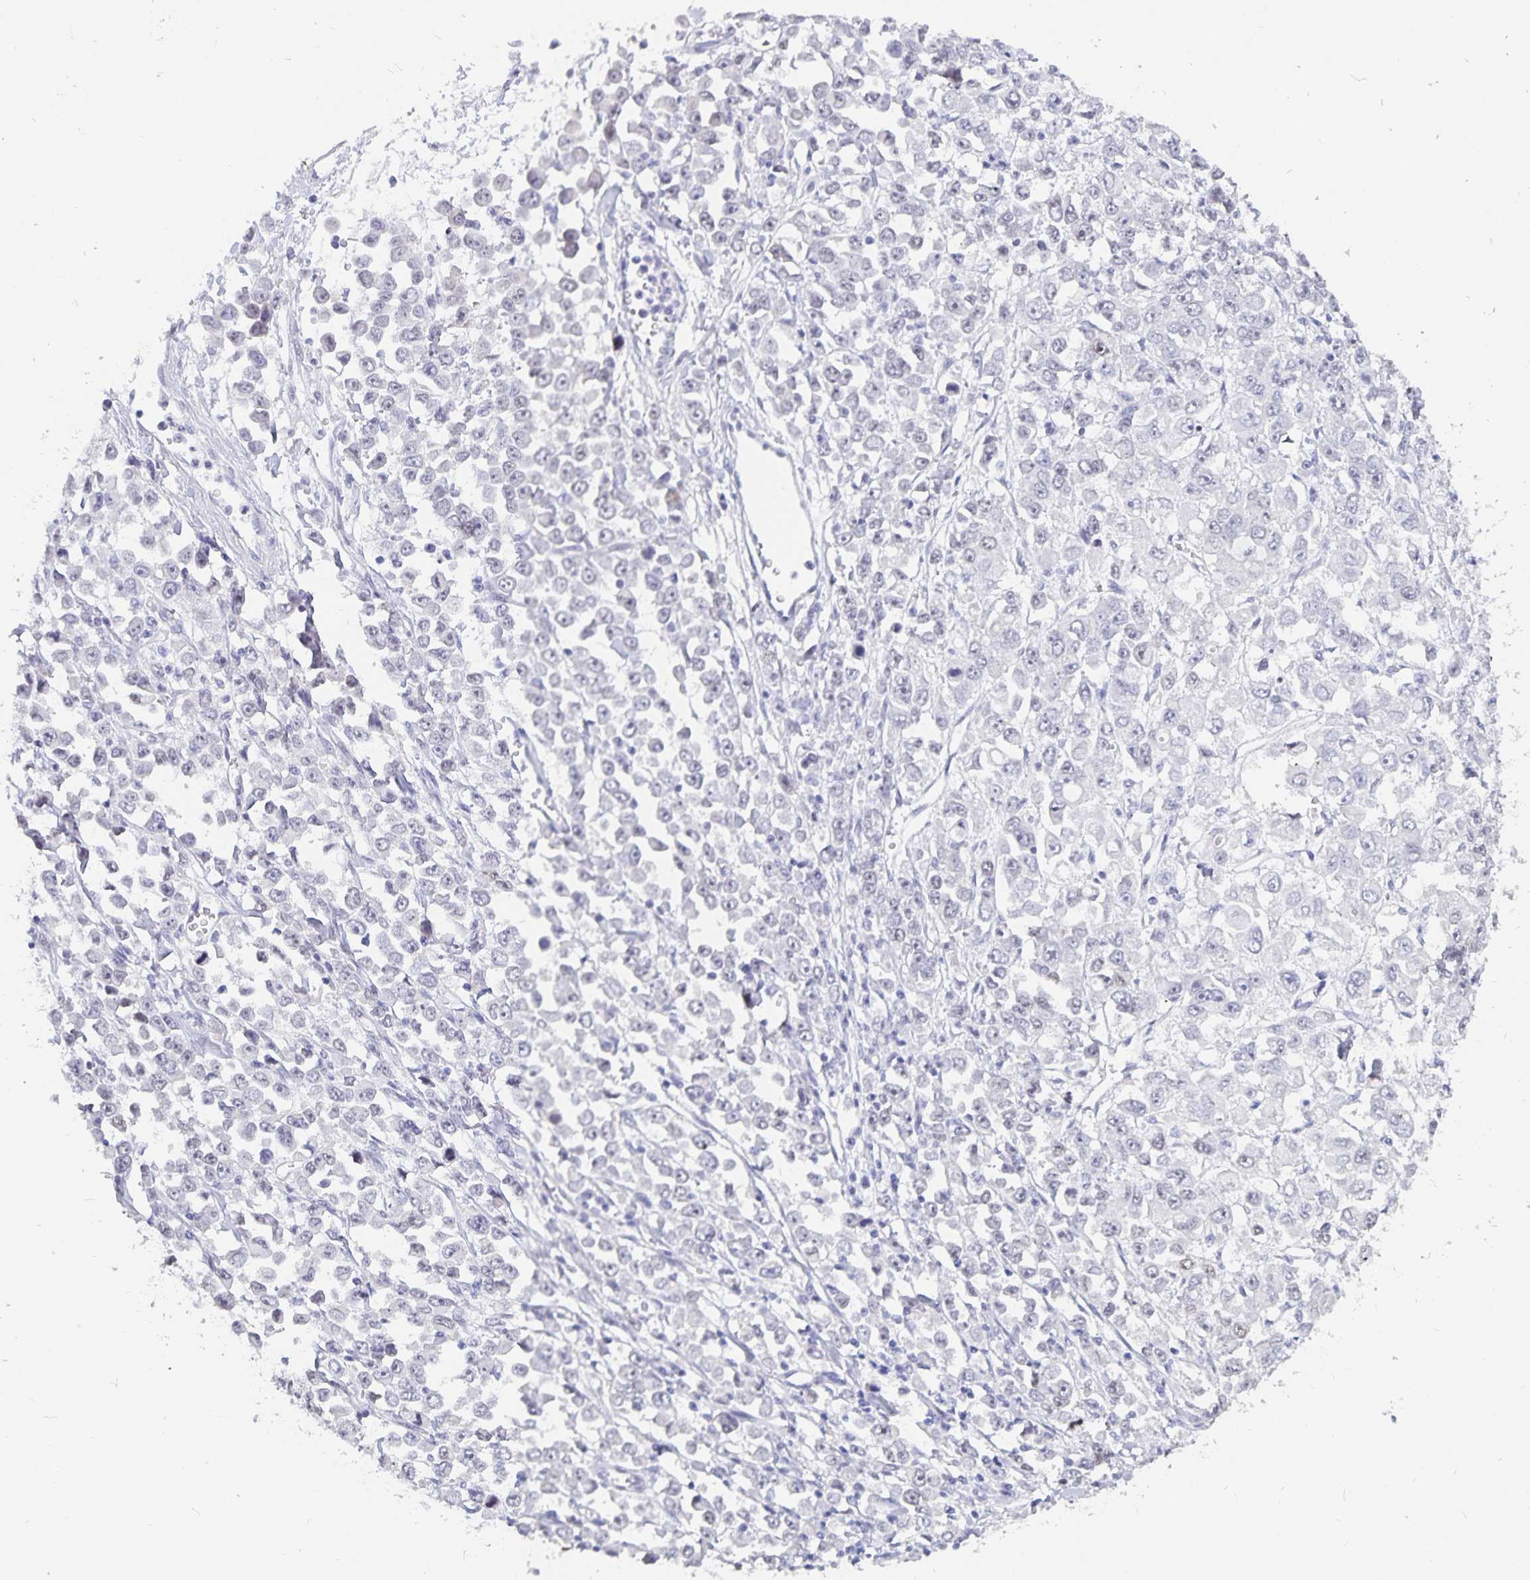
{"staining": {"intensity": "negative", "quantity": "none", "location": "none"}, "tissue": "stomach cancer", "cell_type": "Tumor cells", "image_type": "cancer", "snomed": [{"axis": "morphology", "description": "Adenocarcinoma, NOS"}, {"axis": "topography", "description": "Stomach, upper"}], "caption": "The image demonstrates no significant expression in tumor cells of adenocarcinoma (stomach).", "gene": "HMGB3", "patient": {"sex": "male", "age": 70}}